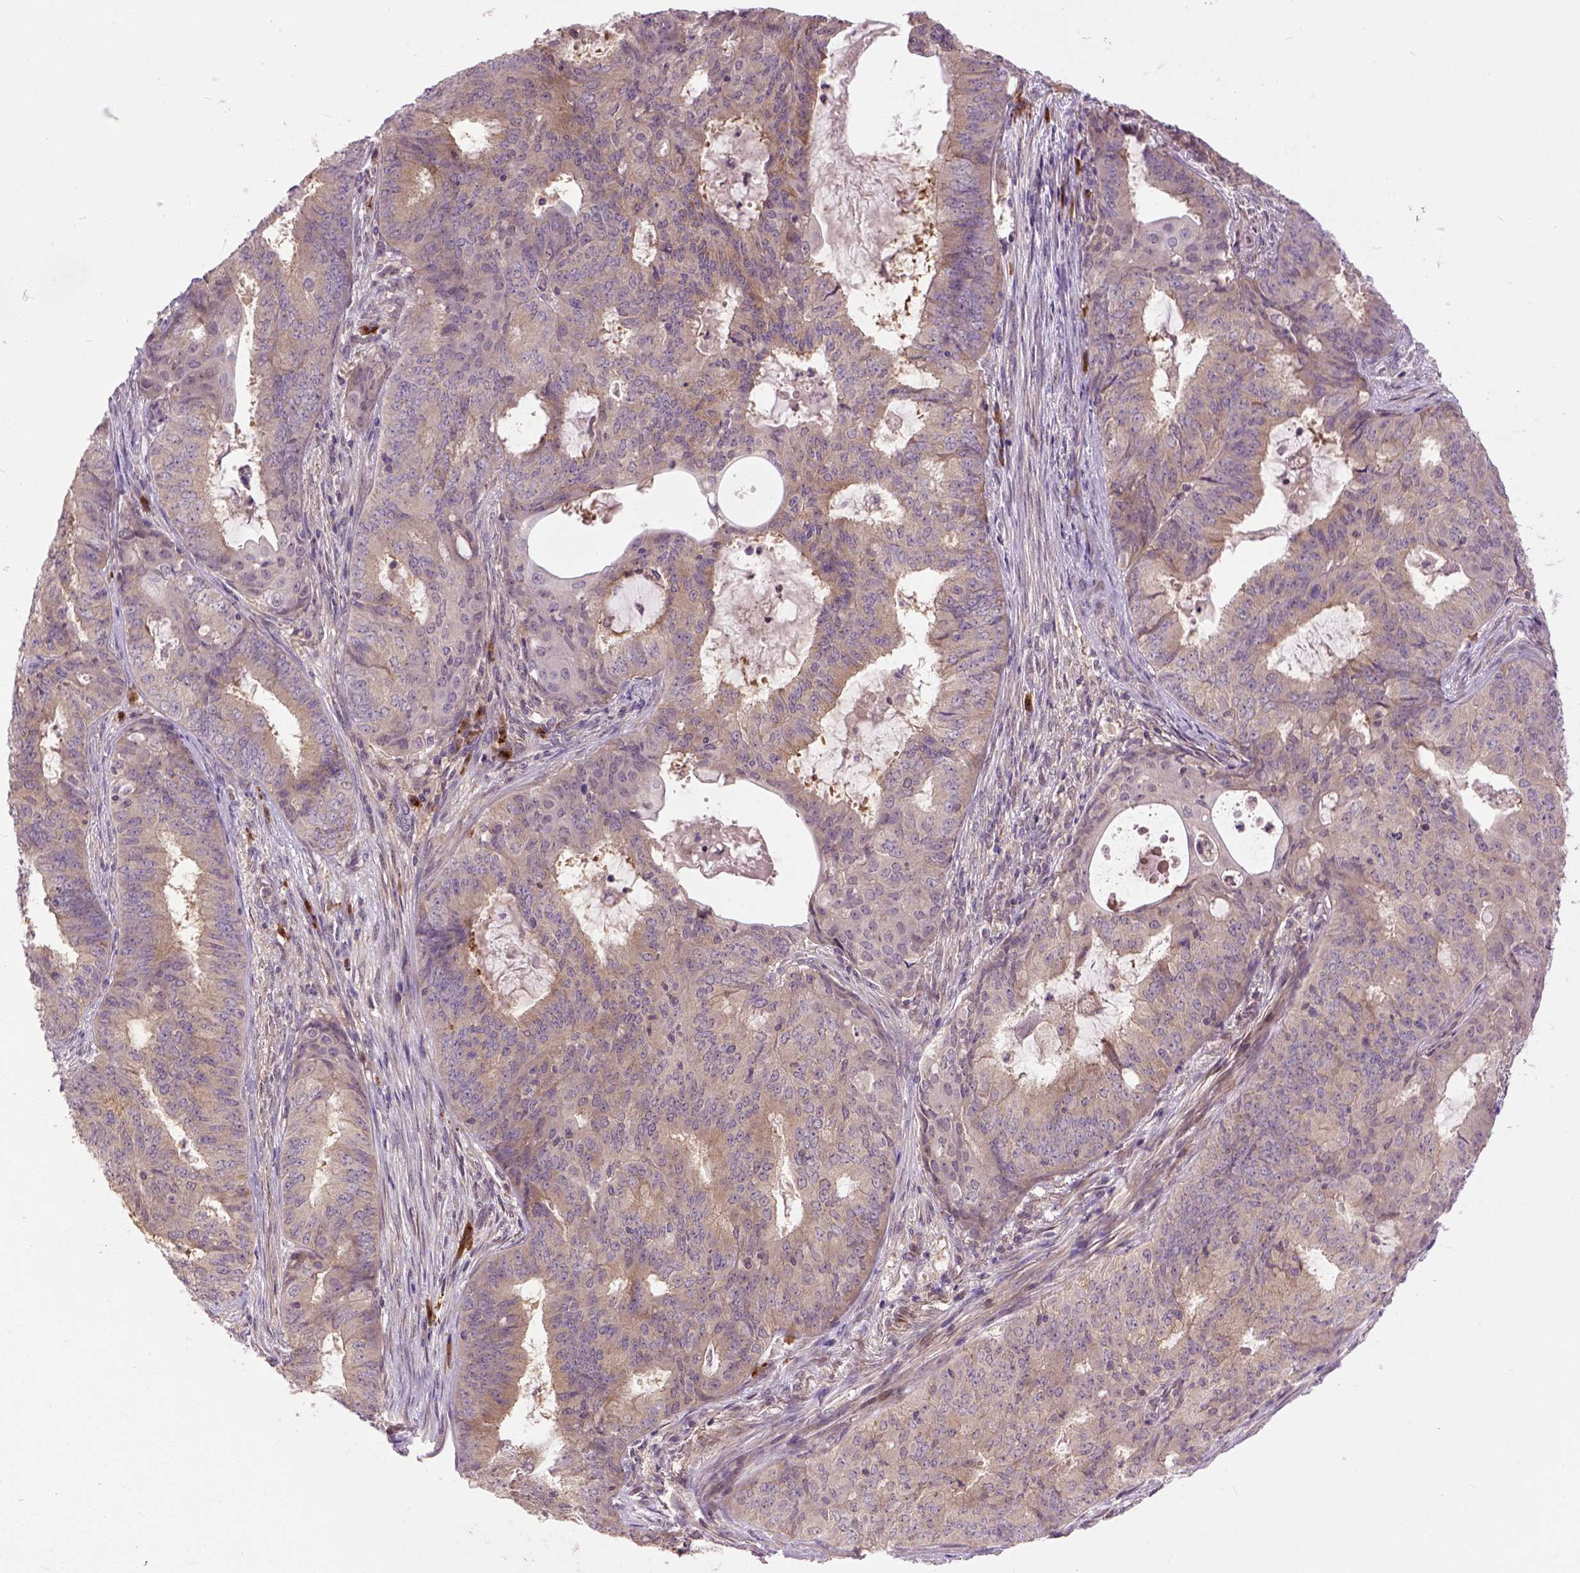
{"staining": {"intensity": "moderate", "quantity": ">75%", "location": "cytoplasmic/membranous"}, "tissue": "endometrial cancer", "cell_type": "Tumor cells", "image_type": "cancer", "snomed": [{"axis": "morphology", "description": "Adenocarcinoma, NOS"}, {"axis": "topography", "description": "Endometrium"}], "caption": "High-magnification brightfield microscopy of endometrial cancer (adenocarcinoma) stained with DAB (3,3'-diaminobenzidine) (brown) and counterstained with hematoxylin (blue). tumor cells exhibit moderate cytoplasmic/membranous positivity is present in approximately>75% of cells.", "gene": "CPNE1", "patient": {"sex": "female", "age": 62}}